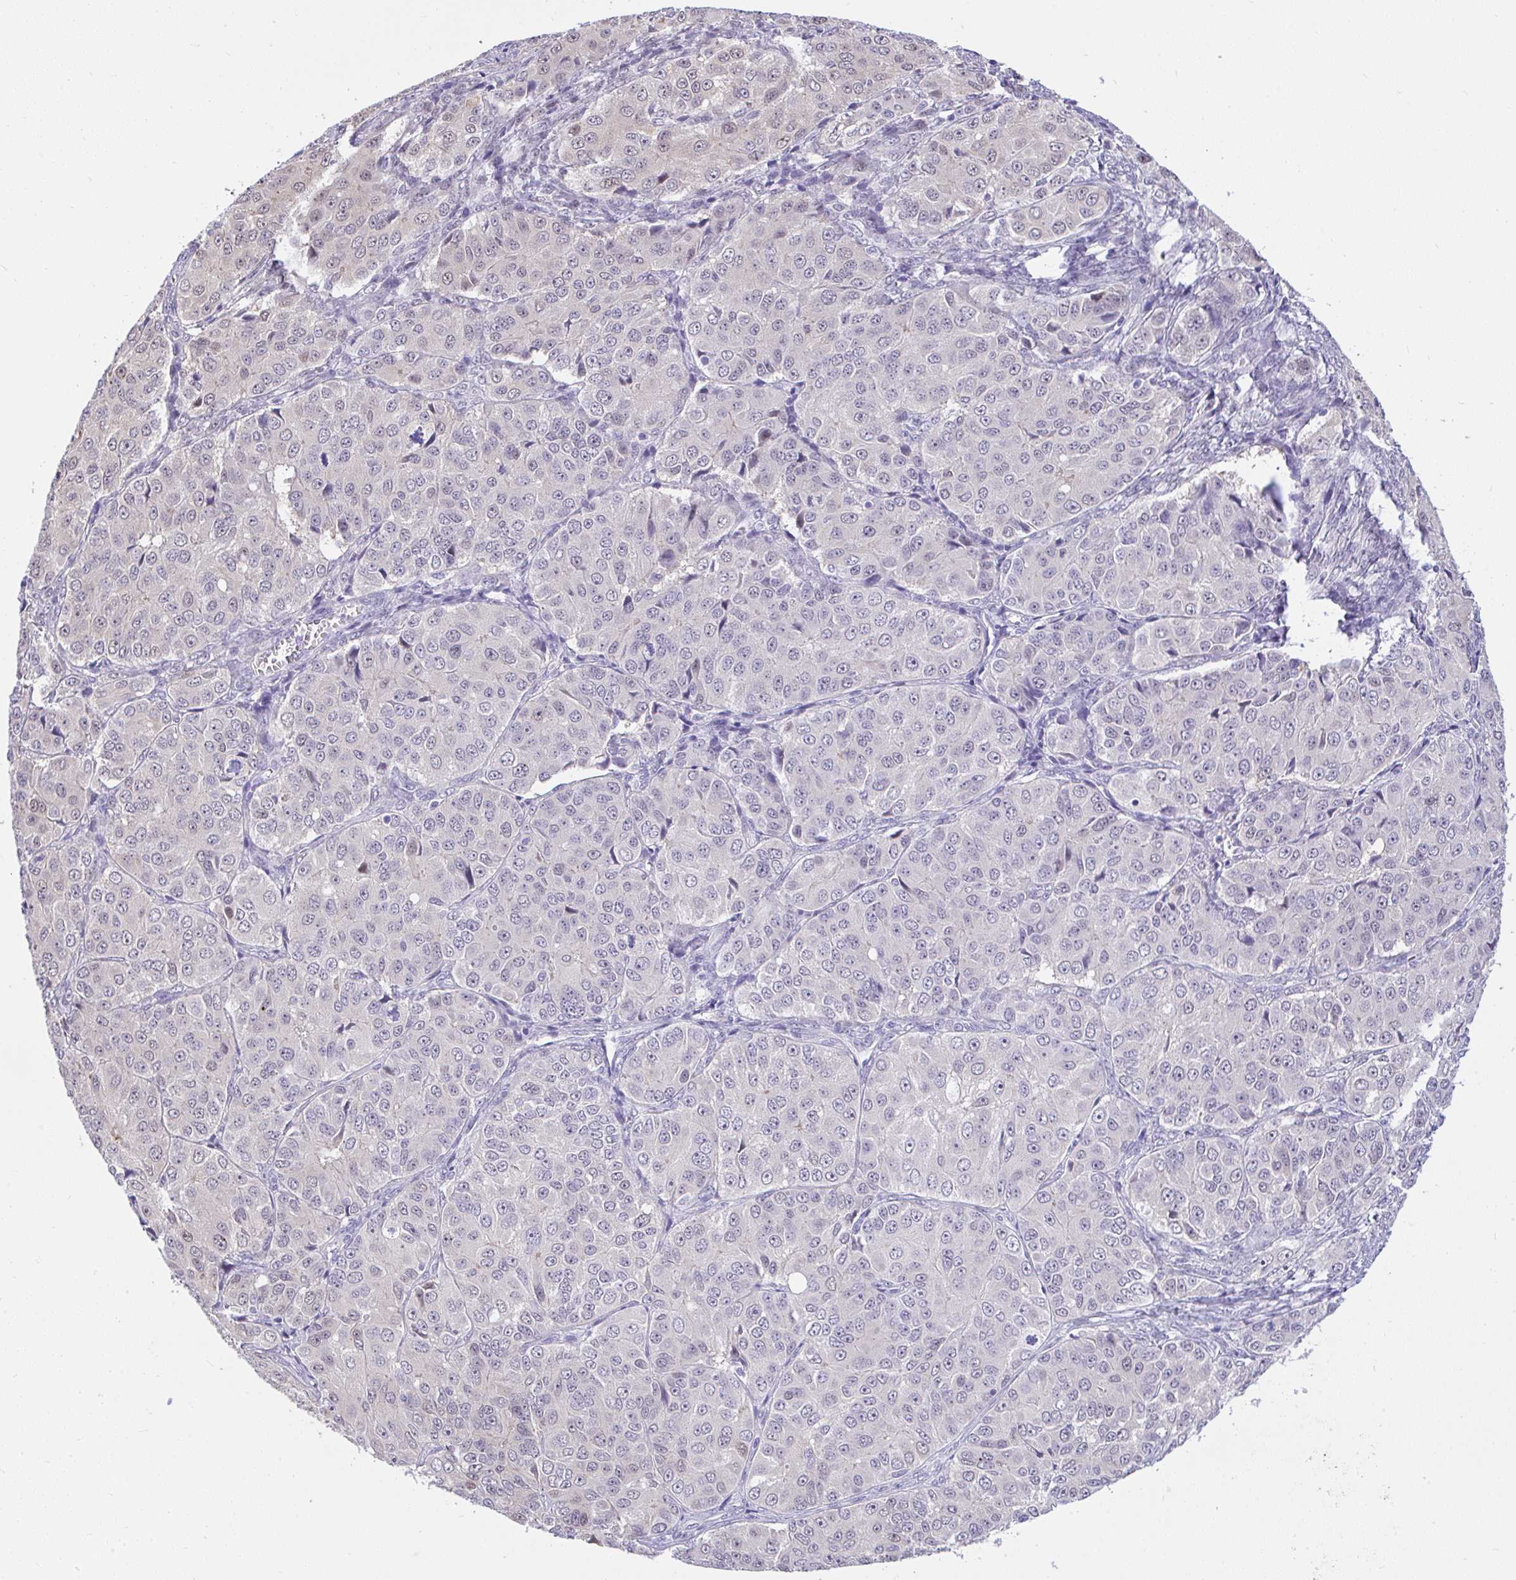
{"staining": {"intensity": "weak", "quantity": "<25%", "location": "nuclear"}, "tissue": "ovarian cancer", "cell_type": "Tumor cells", "image_type": "cancer", "snomed": [{"axis": "morphology", "description": "Carcinoma, endometroid"}, {"axis": "topography", "description": "Ovary"}], "caption": "Human ovarian cancer stained for a protein using immunohistochemistry reveals no staining in tumor cells.", "gene": "ZNF485", "patient": {"sex": "female", "age": 51}}